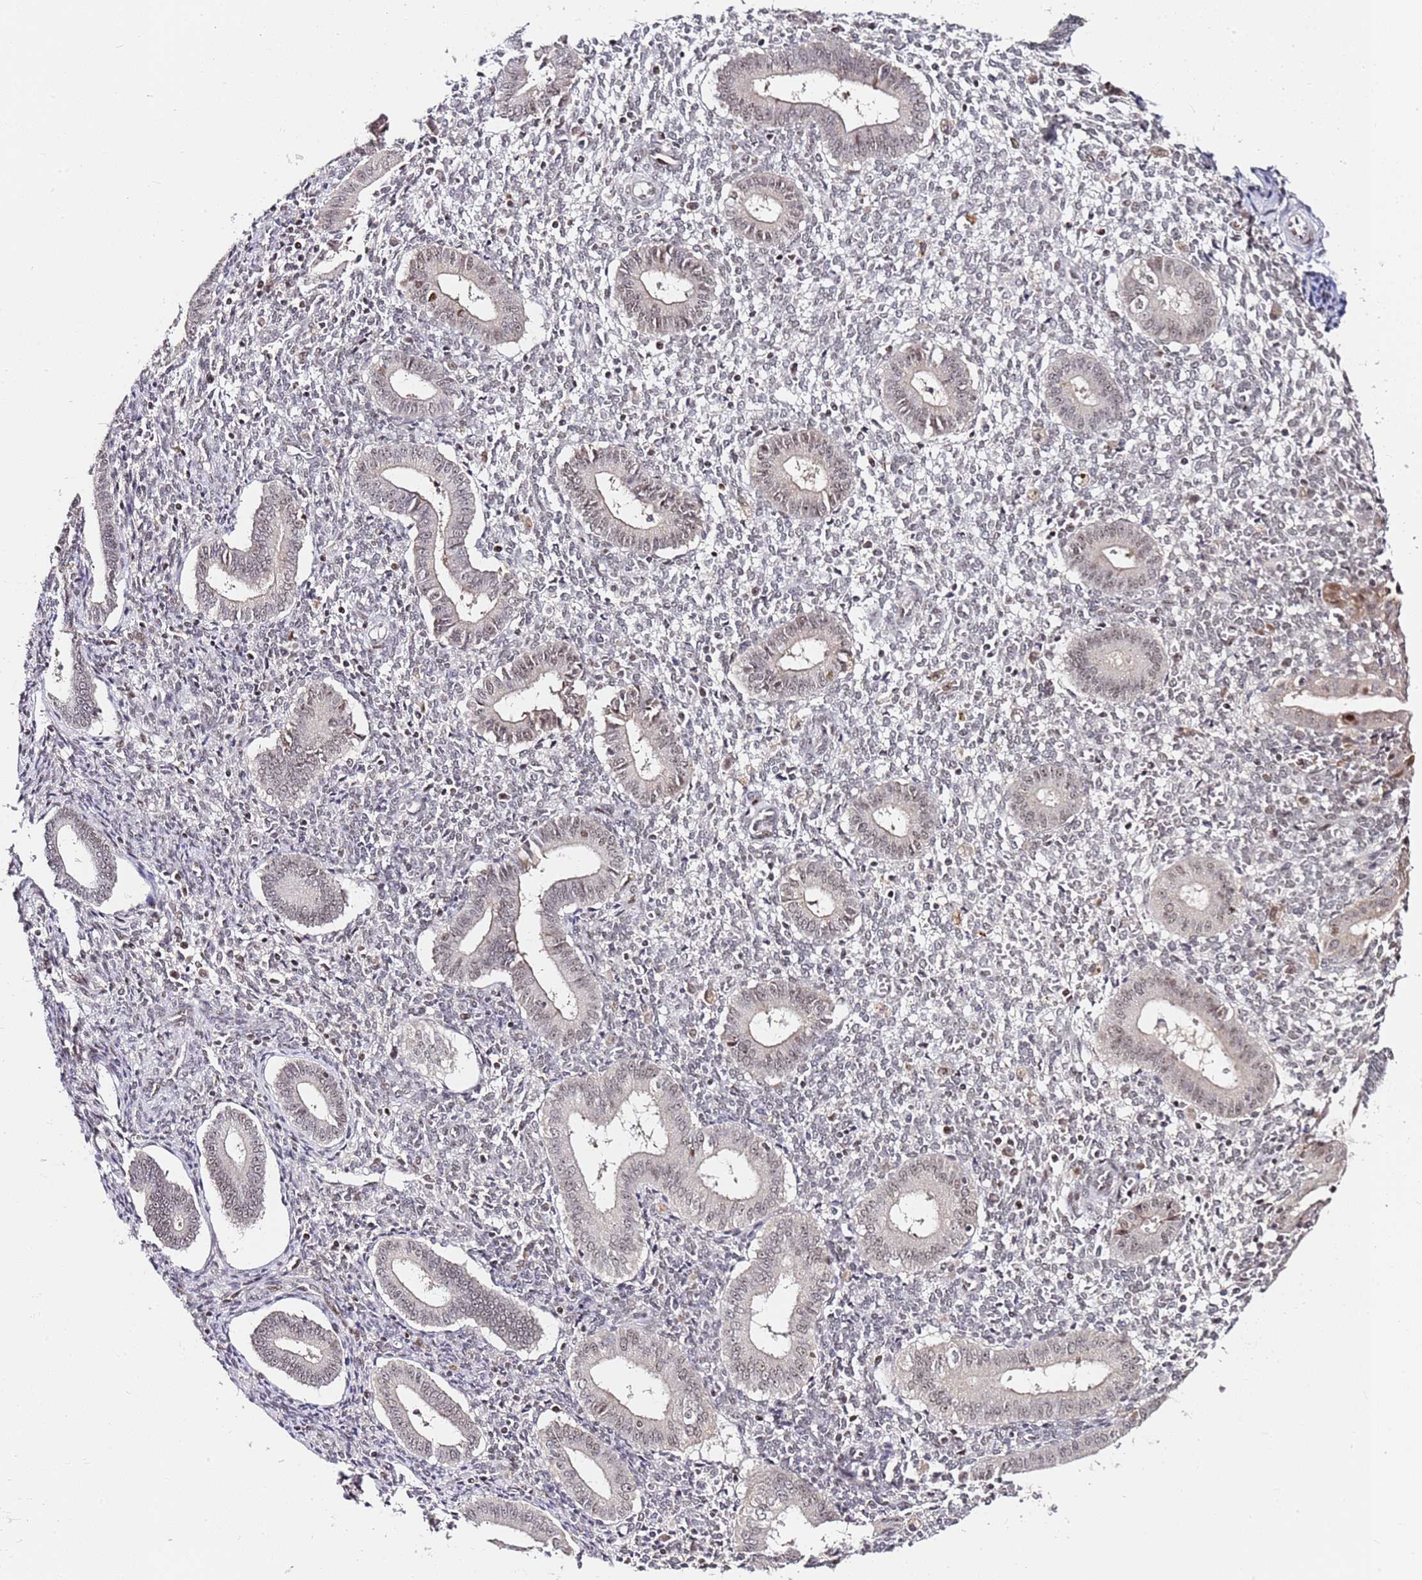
{"staining": {"intensity": "weak", "quantity": "<25%", "location": "nuclear"}, "tissue": "endometrium", "cell_type": "Cells in endometrial stroma", "image_type": "normal", "snomed": [{"axis": "morphology", "description": "Normal tissue, NOS"}, {"axis": "topography", "description": "Endometrium"}], "caption": "Endometrium stained for a protein using immunohistochemistry demonstrates no staining cells in endometrial stroma.", "gene": "FCF1", "patient": {"sex": "female", "age": 44}}